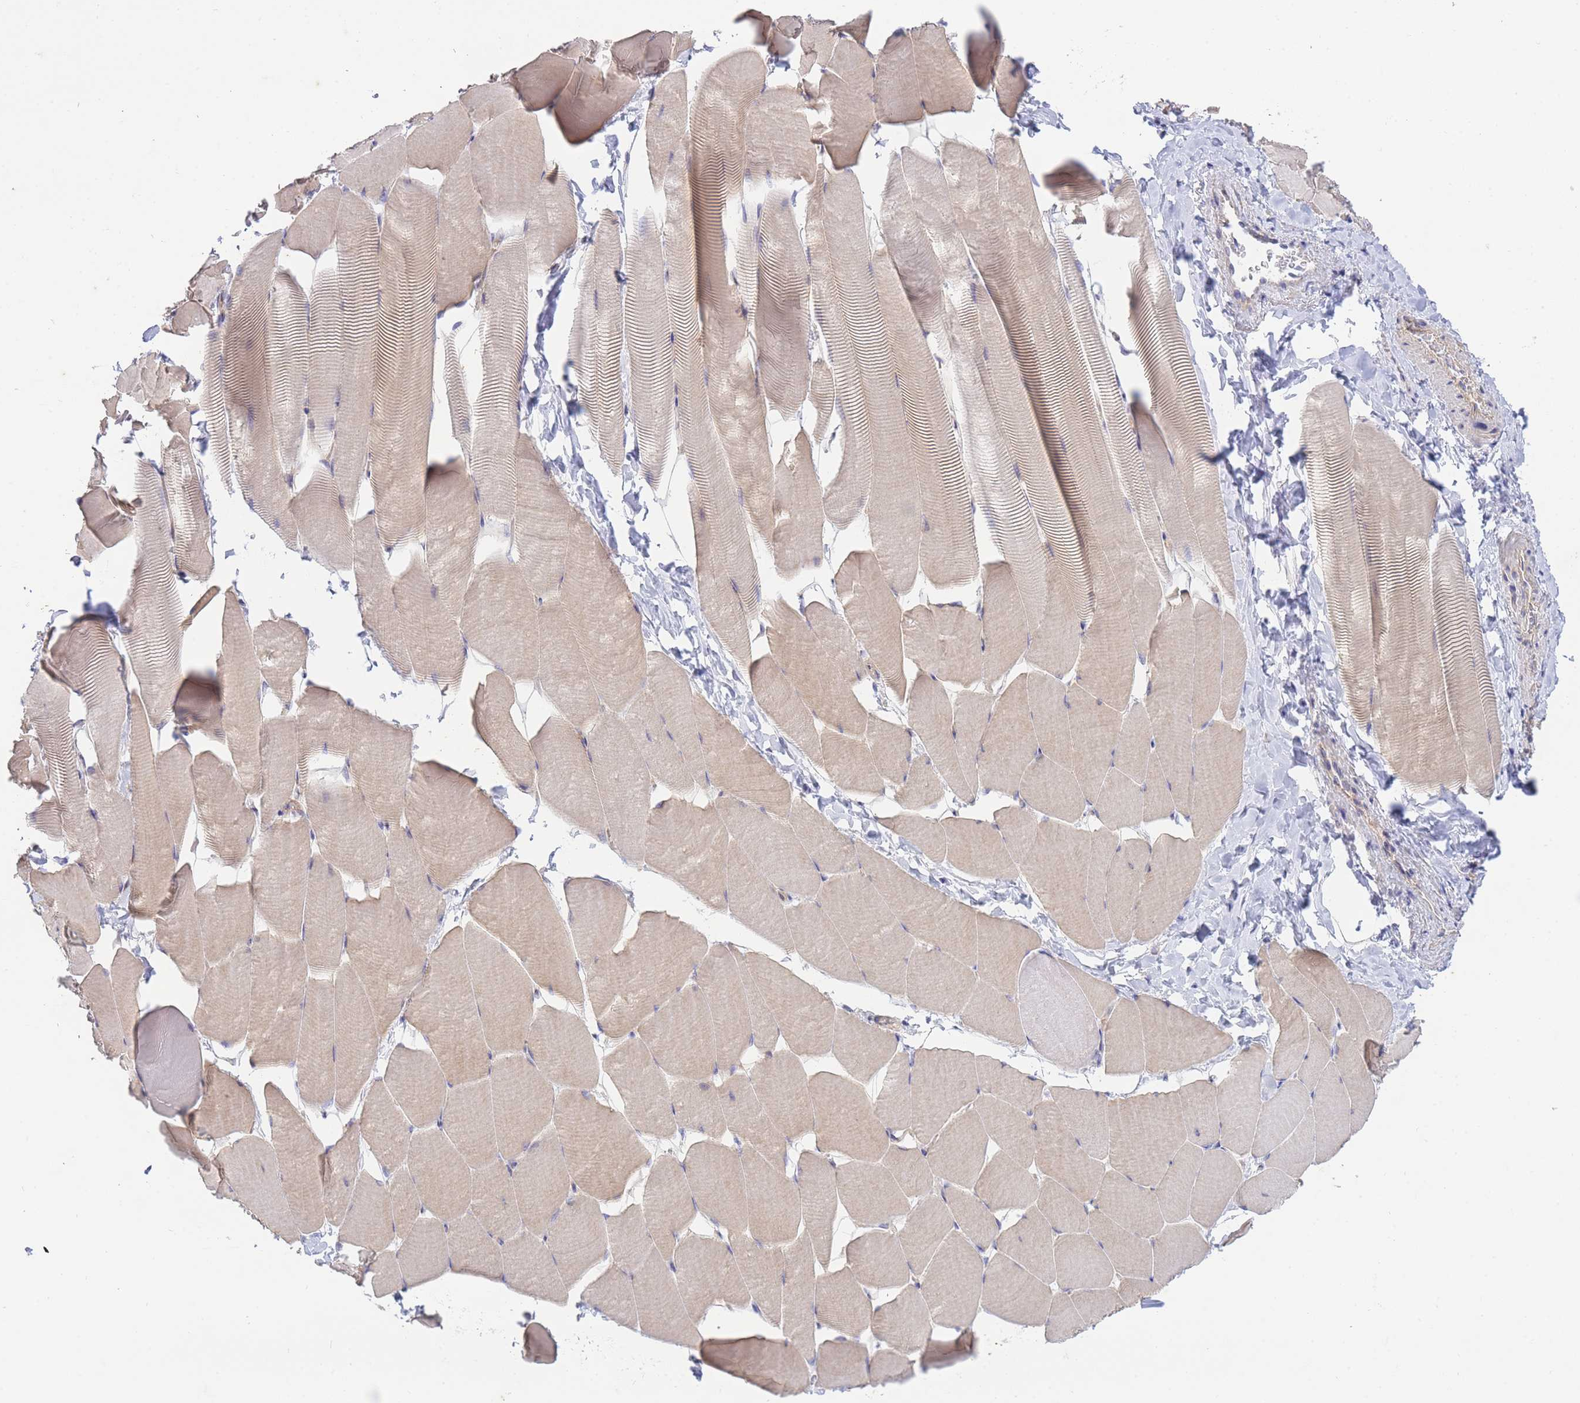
{"staining": {"intensity": "weak", "quantity": "25%-75%", "location": "cytoplasmic/membranous"}, "tissue": "skeletal muscle", "cell_type": "Myocytes", "image_type": "normal", "snomed": [{"axis": "morphology", "description": "Normal tissue, NOS"}, {"axis": "topography", "description": "Skeletal muscle"}], "caption": "Normal skeletal muscle exhibits weak cytoplasmic/membranous positivity in approximately 25%-75% of myocytes (Stains: DAB in brown, nuclei in blue, Microscopy: brightfield microscopy at high magnification)..", "gene": "SUGT1", "patient": {"sex": "male", "age": 25}}